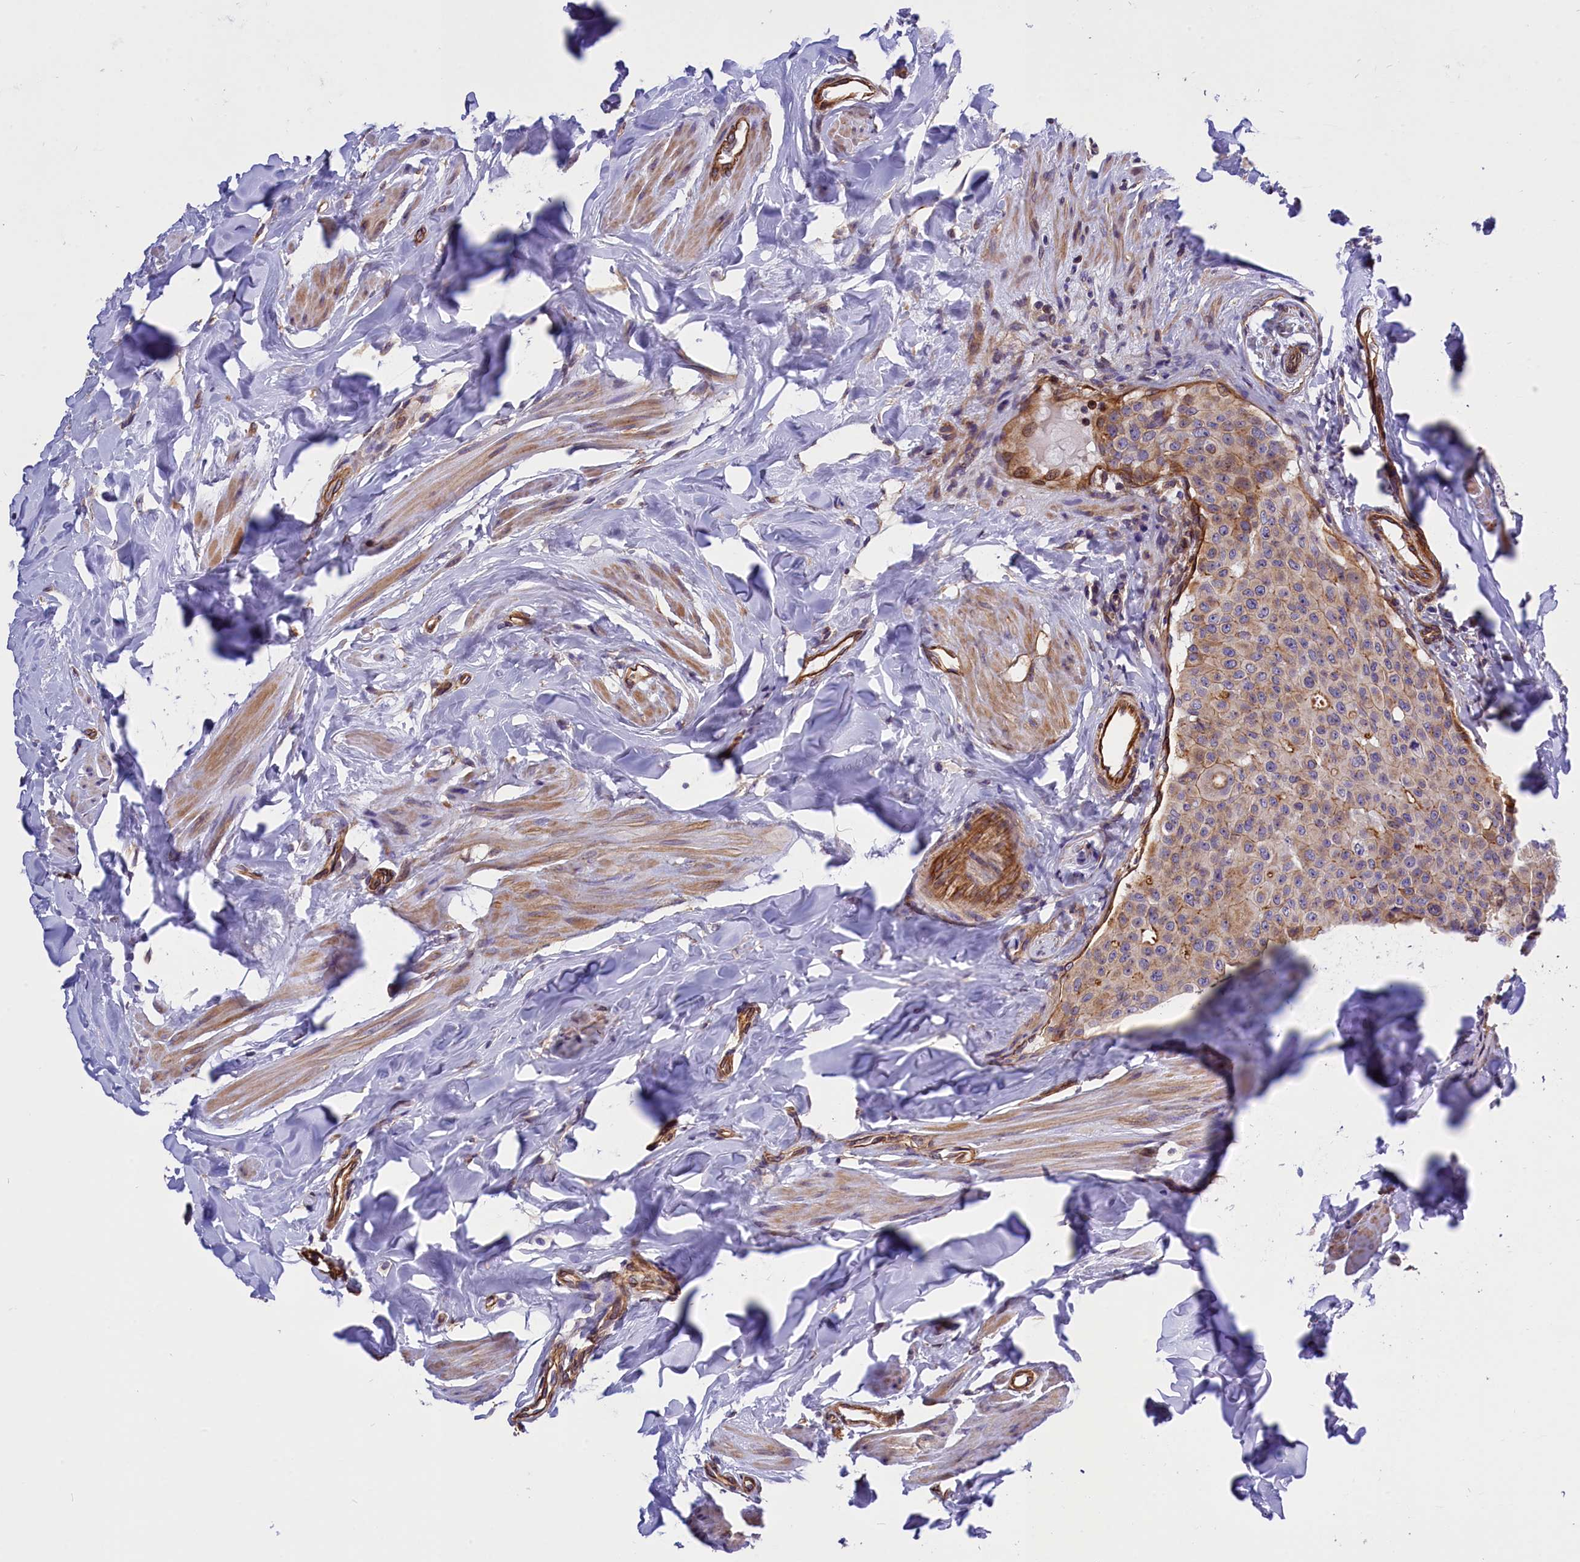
{"staining": {"intensity": "weak", "quantity": "<25%", "location": "cytoplasmic/membranous"}, "tissue": "breast cancer", "cell_type": "Tumor cells", "image_type": "cancer", "snomed": [{"axis": "morphology", "description": "Duct carcinoma"}, {"axis": "topography", "description": "Breast"}], "caption": "DAB (3,3'-diaminobenzidine) immunohistochemical staining of human breast cancer (intraductal carcinoma) shows no significant positivity in tumor cells.", "gene": "MED20", "patient": {"sex": "female", "age": 40}}